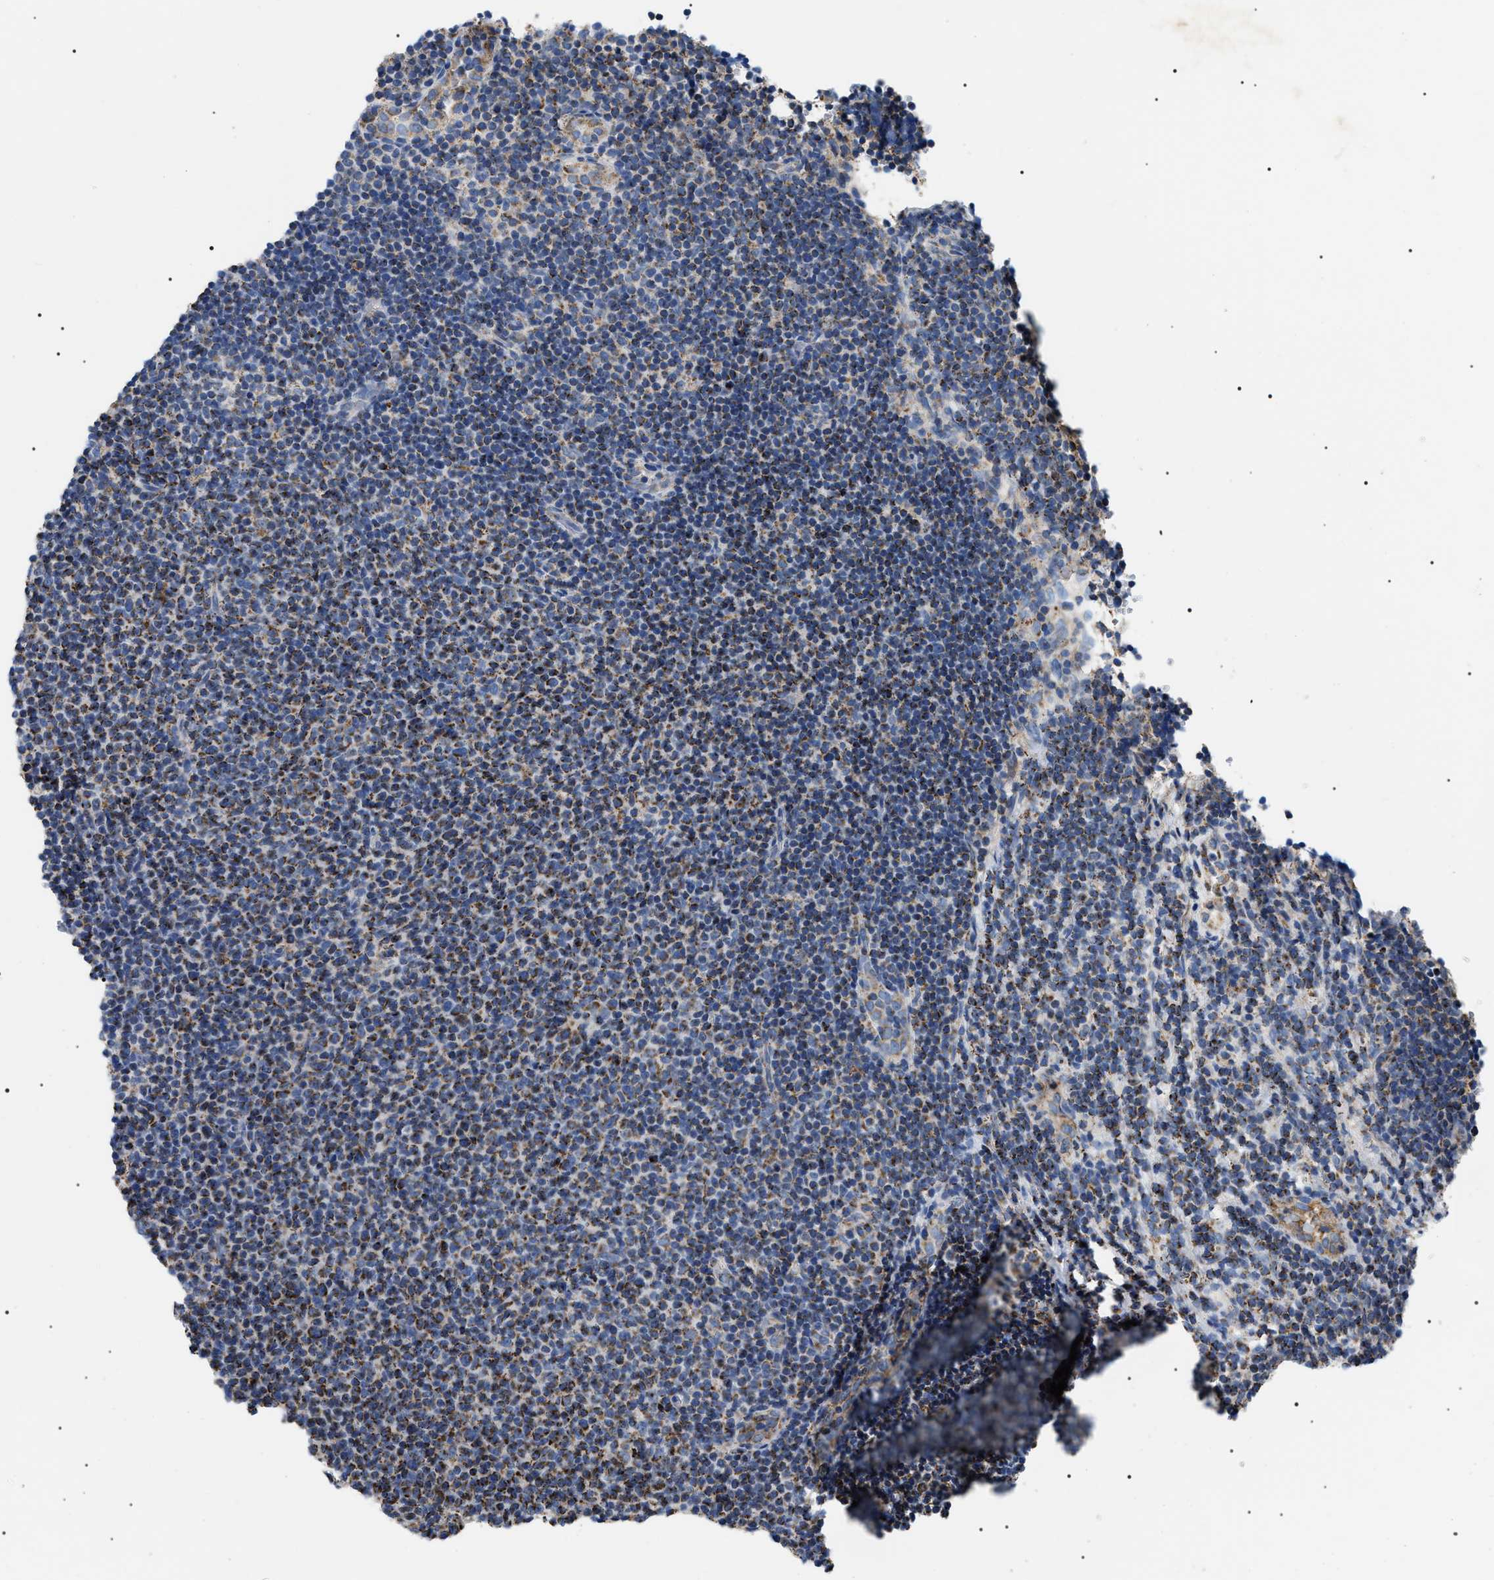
{"staining": {"intensity": "strong", "quantity": "25%-75%", "location": "cytoplasmic/membranous"}, "tissue": "lymphoma", "cell_type": "Tumor cells", "image_type": "cancer", "snomed": [{"axis": "morphology", "description": "Malignant lymphoma, non-Hodgkin's type, Low grade"}, {"axis": "topography", "description": "Lymph node"}], "caption": "Protein staining displays strong cytoplasmic/membranous expression in approximately 25%-75% of tumor cells in lymphoma.", "gene": "OXSM", "patient": {"sex": "male", "age": 66}}